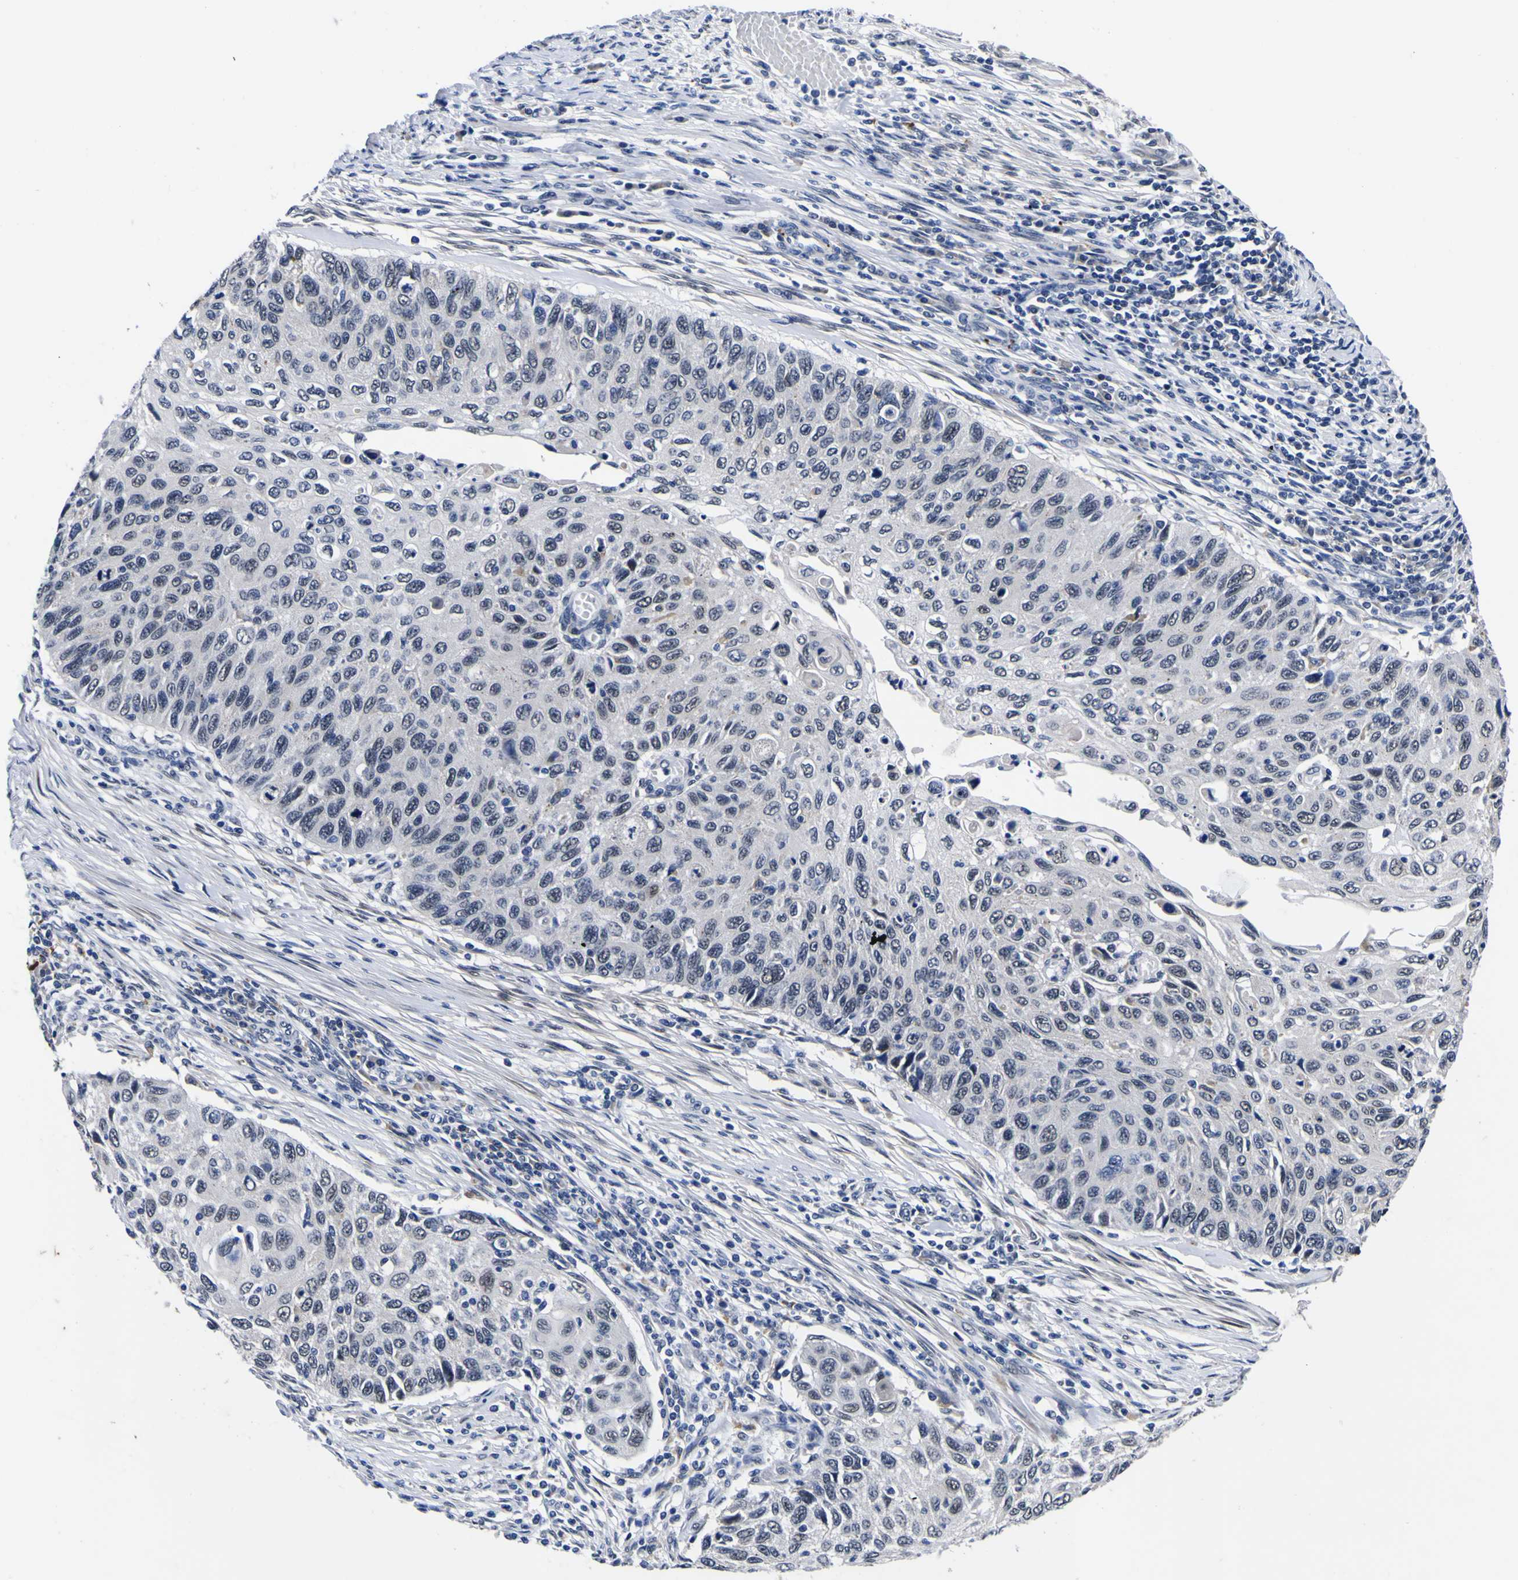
{"staining": {"intensity": "negative", "quantity": "none", "location": "none"}, "tissue": "cervical cancer", "cell_type": "Tumor cells", "image_type": "cancer", "snomed": [{"axis": "morphology", "description": "Squamous cell carcinoma, NOS"}, {"axis": "topography", "description": "Cervix"}], "caption": "IHC photomicrograph of neoplastic tissue: squamous cell carcinoma (cervical) stained with DAB (3,3'-diaminobenzidine) demonstrates no significant protein expression in tumor cells.", "gene": "IGFLR1", "patient": {"sex": "female", "age": 70}}